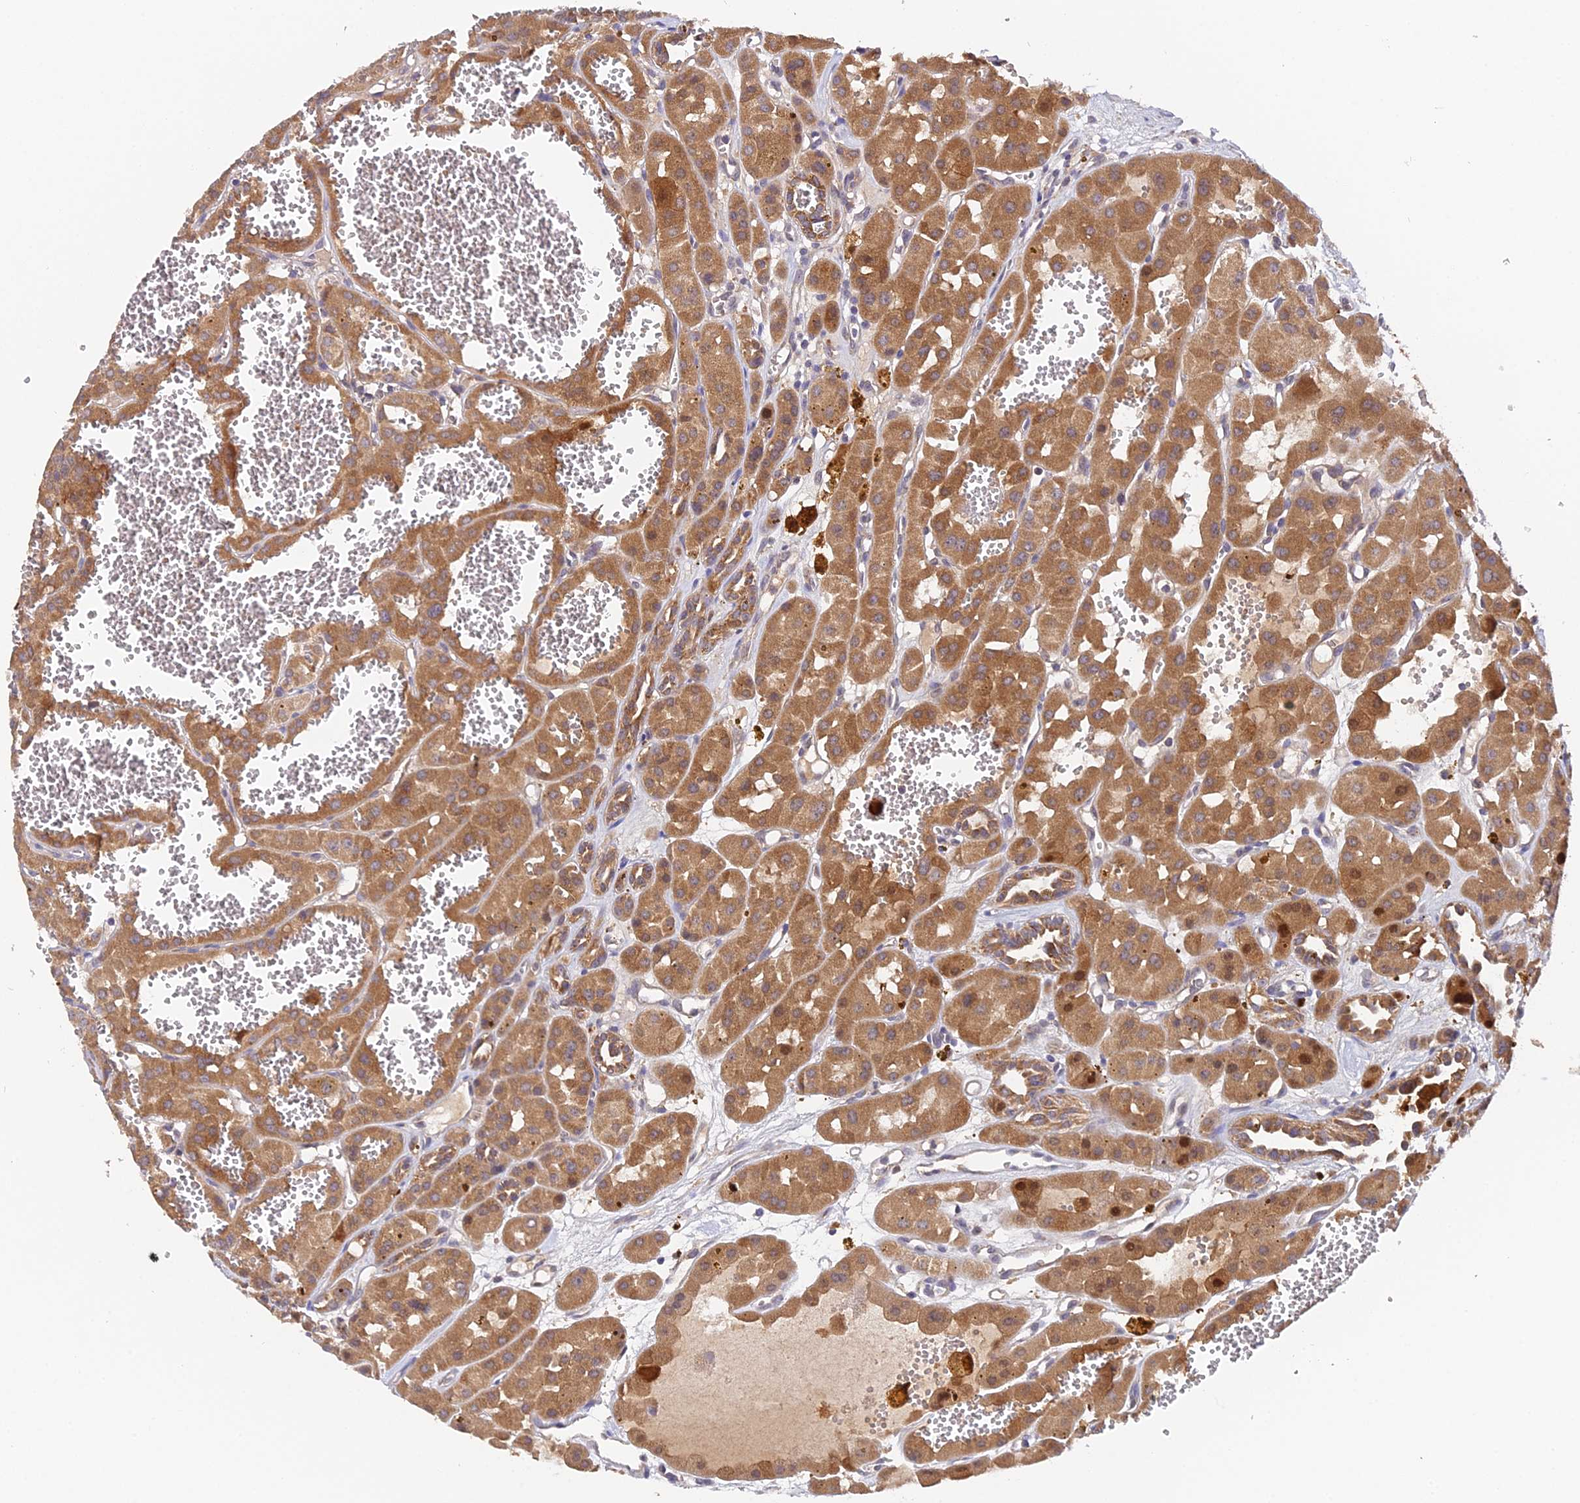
{"staining": {"intensity": "moderate", "quantity": ">75%", "location": "cytoplasmic/membranous,nuclear"}, "tissue": "renal cancer", "cell_type": "Tumor cells", "image_type": "cancer", "snomed": [{"axis": "morphology", "description": "Carcinoma, NOS"}, {"axis": "topography", "description": "Kidney"}], "caption": "The immunohistochemical stain labels moderate cytoplasmic/membranous and nuclear positivity in tumor cells of renal cancer (carcinoma) tissue.", "gene": "ZBED8", "patient": {"sex": "female", "age": 75}}